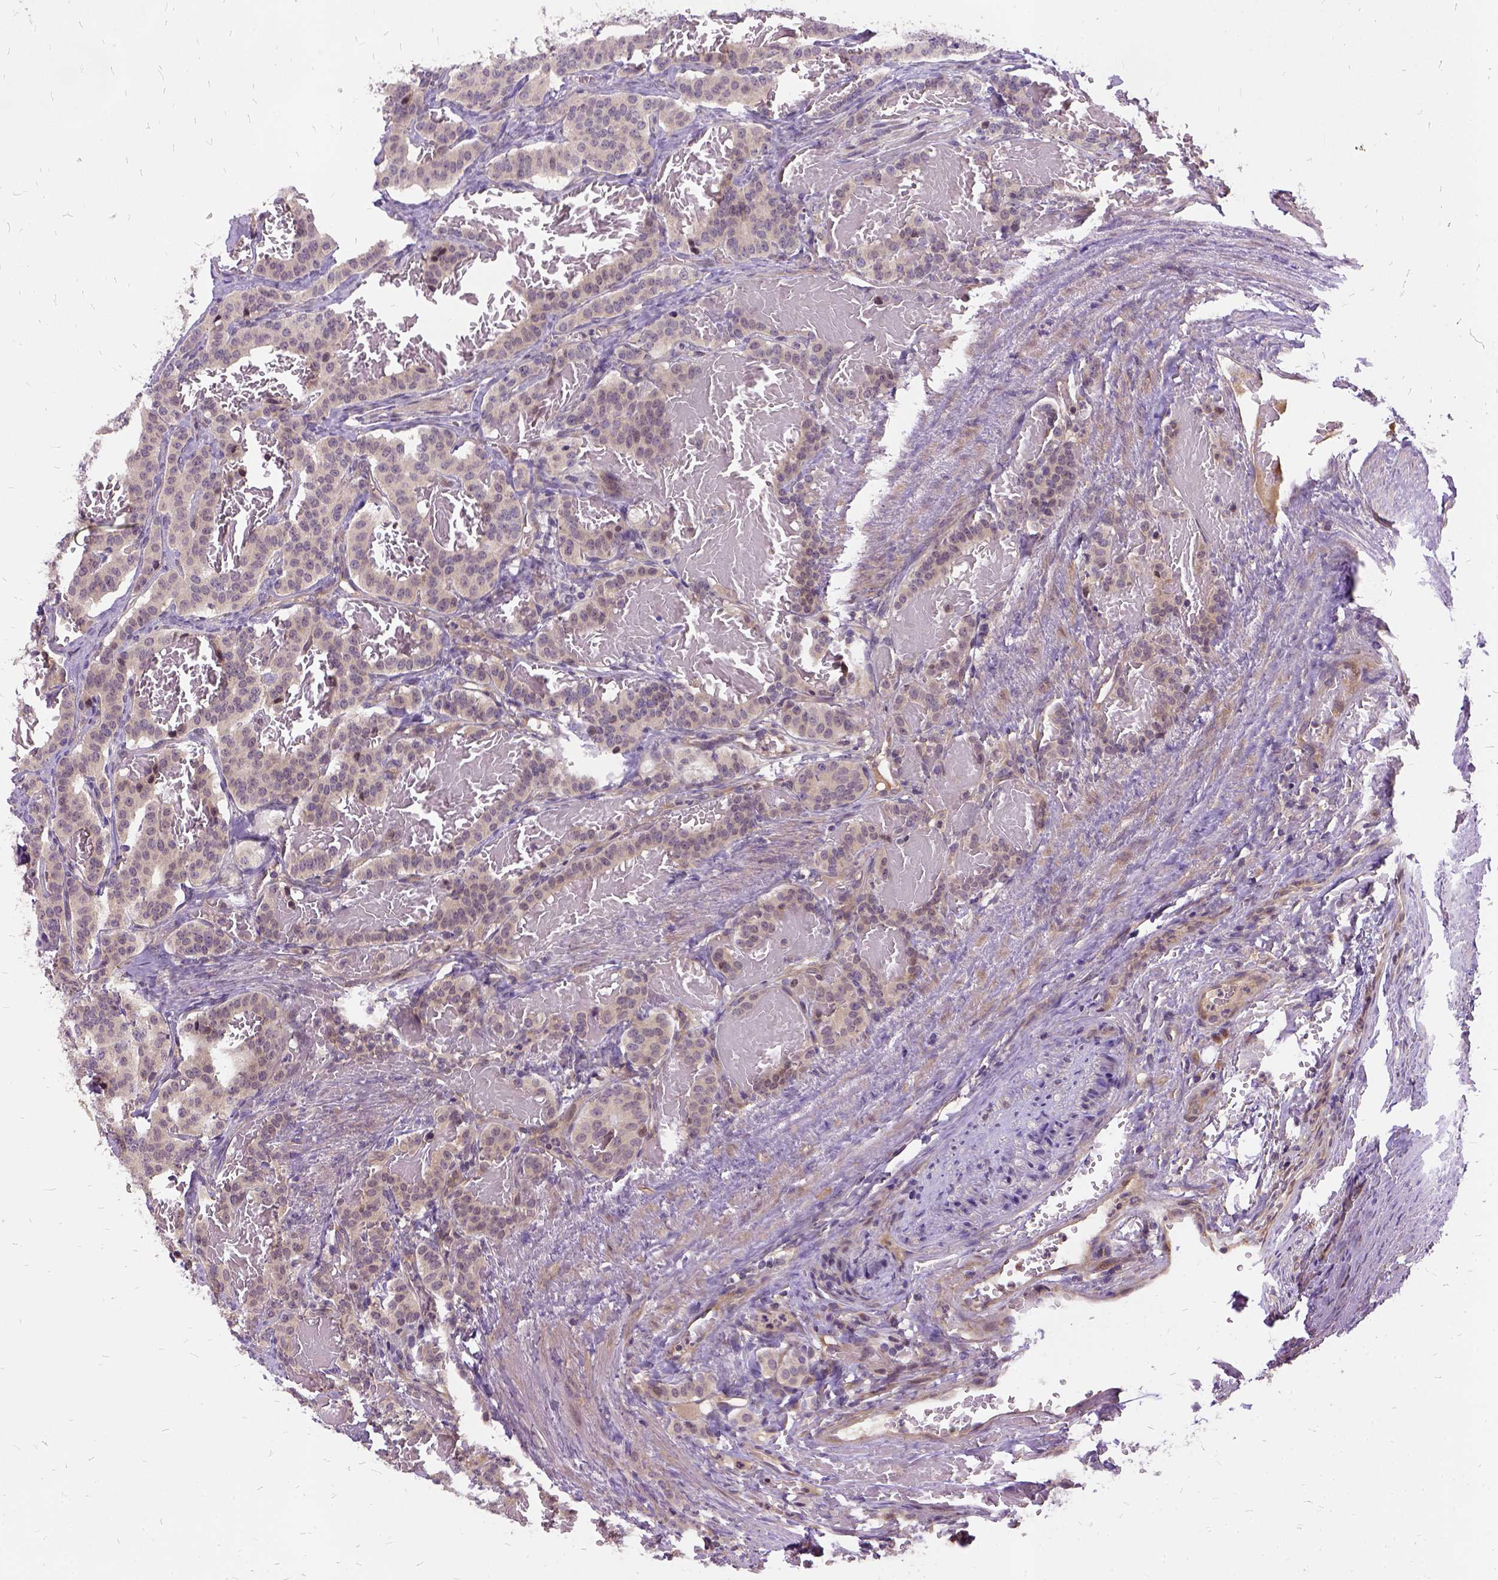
{"staining": {"intensity": "negative", "quantity": "none", "location": "none"}, "tissue": "carcinoid", "cell_type": "Tumor cells", "image_type": "cancer", "snomed": [{"axis": "morphology", "description": "Carcinoid, malignant, NOS"}, {"axis": "topography", "description": "Lung"}], "caption": "Protein analysis of malignant carcinoid reveals no significant positivity in tumor cells.", "gene": "ILRUN", "patient": {"sex": "female", "age": 46}}